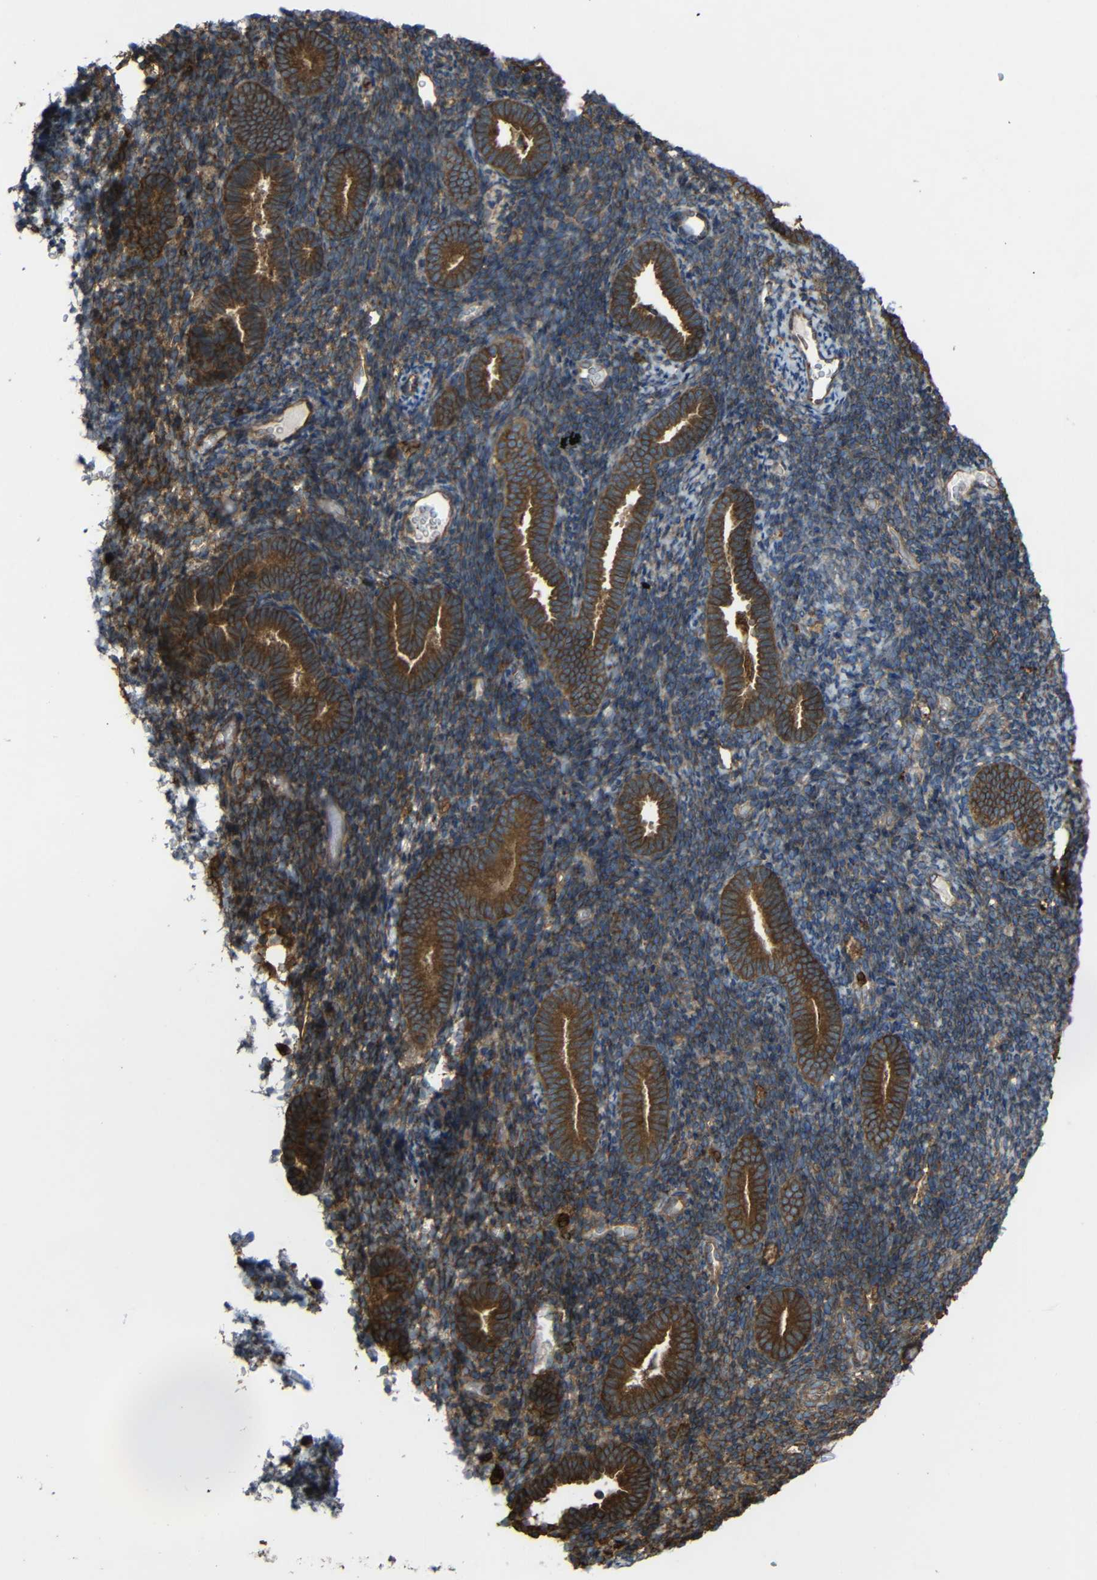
{"staining": {"intensity": "moderate", "quantity": "25%-75%", "location": "cytoplasmic/membranous"}, "tissue": "endometrium", "cell_type": "Cells in endometrial stroma", "image_type": "normal", "snomed": [{"axis": "morphology", "description": "Normal tissue, NOS"}, {"axis": "topography", "description": "Endometrium"}], "caption": "Cells in endometrial stroma demonstrate medium levels of moderate cytoplasmic/membranous expression in approximately 25%-75% of cells in benign endometrium. (Brightfield microscopy of DAB IHC at high magnification).", "gene": "TREM2", "patient": {"sex": "female", "age": 51}}